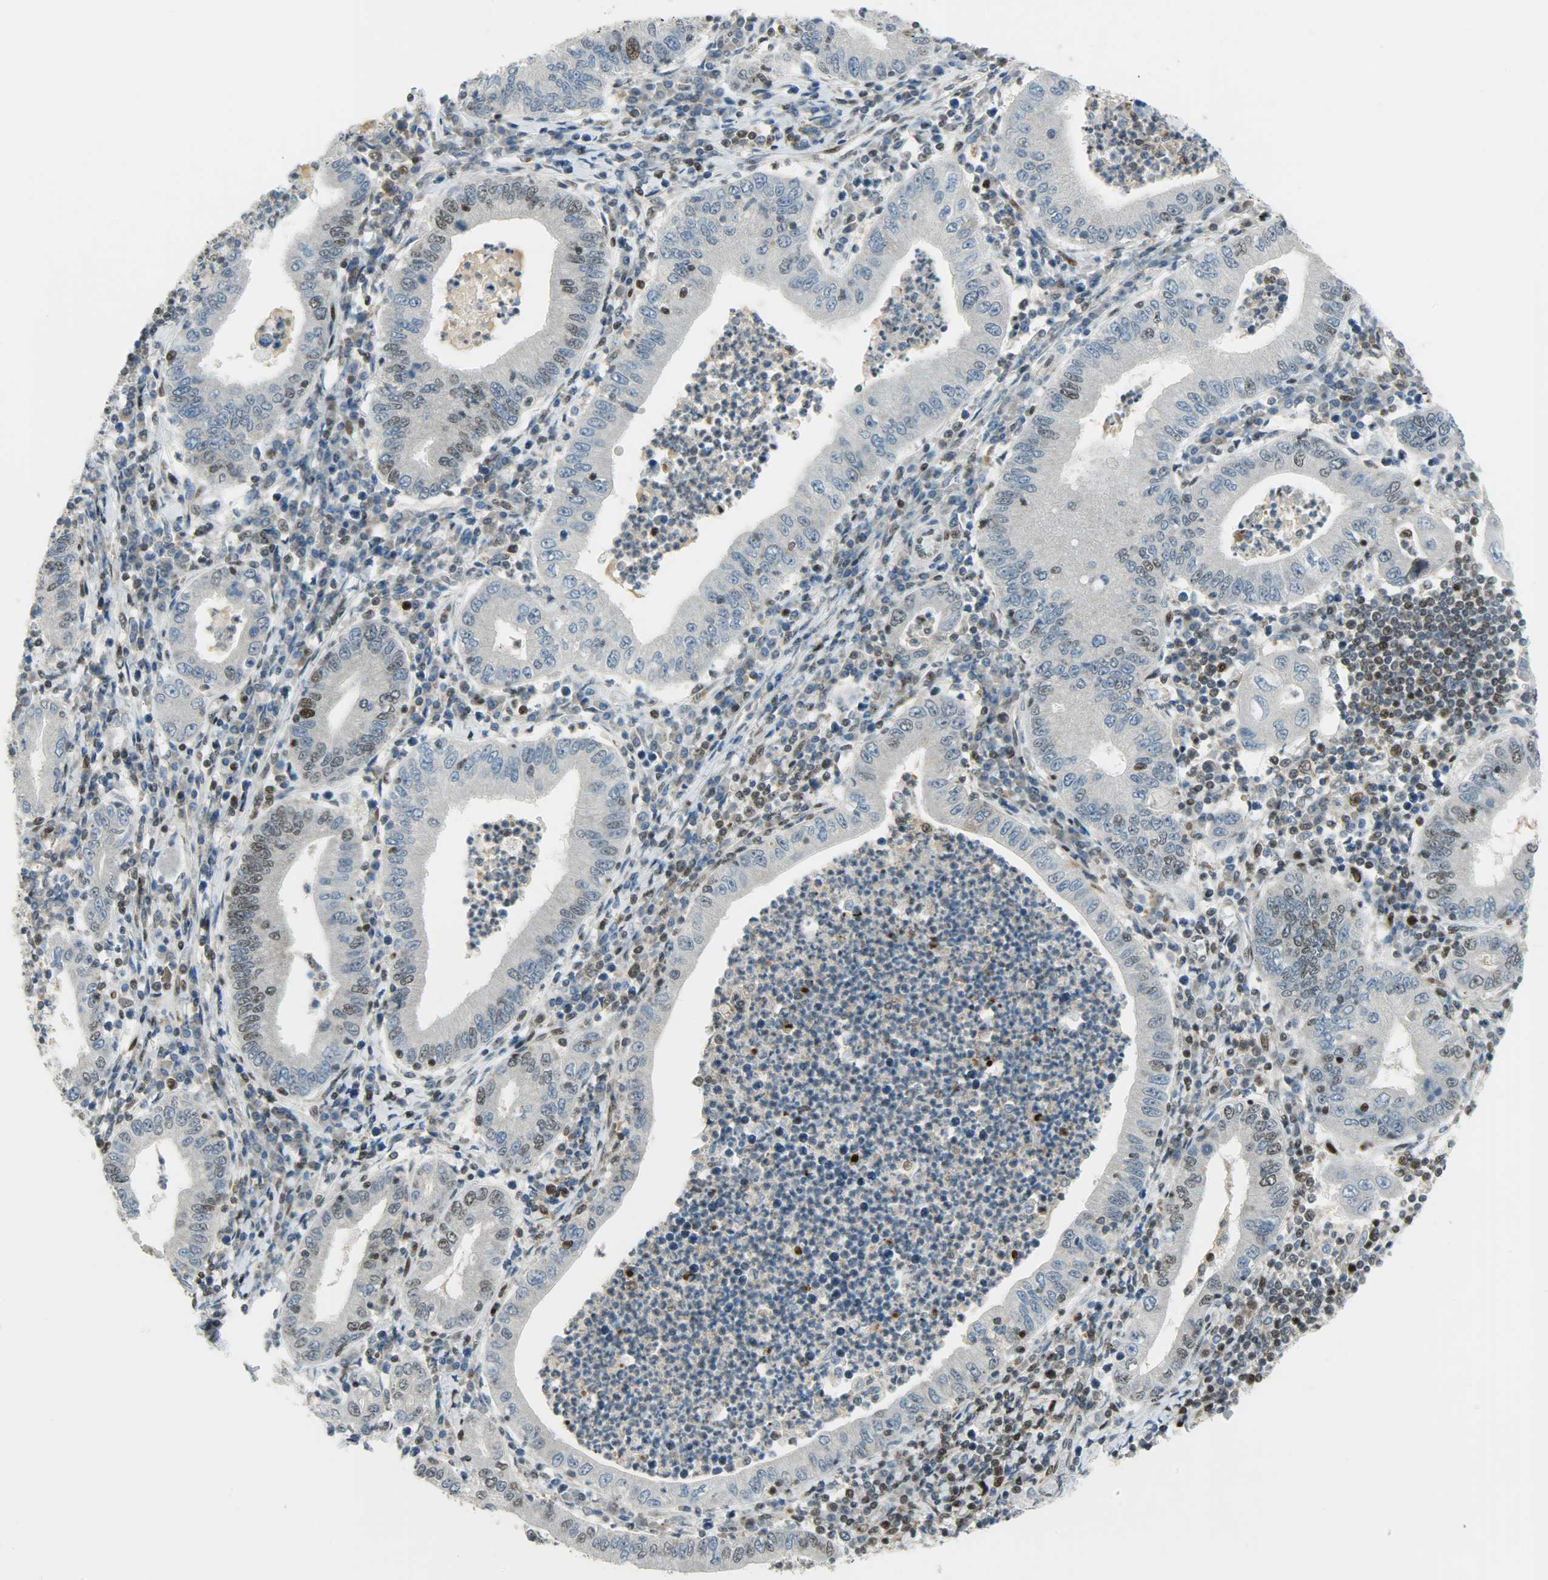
{"staining": {"intensity": "weak", "quantity": "<25%", "location": "nuclear"}, "tissue": "stomach cancer", "cell_type": "Tumor cells", "image_type": "cancer", "snomed": [{"axis": "morphology", "description": "Normal tissue, NOS"}, {"axis": "morphology", "description": "Adenocarcinoma, NOS"}, {"axis": "topography", "description": "Esophagus"}, {"axis": "topography", "description": "Stomach, upper"}, {"axis": "topography", "description": "Peripheral nerve tissue"}], "caption": "Tumor cells are negative for protein expression in human adenocarcinoma (stomach). The staining is performed using DAB brown chromogen with nuclei counter-stained in using hematoxylin.", "gene": "IL15", "patient": {"sex": "male", "age": 62}}